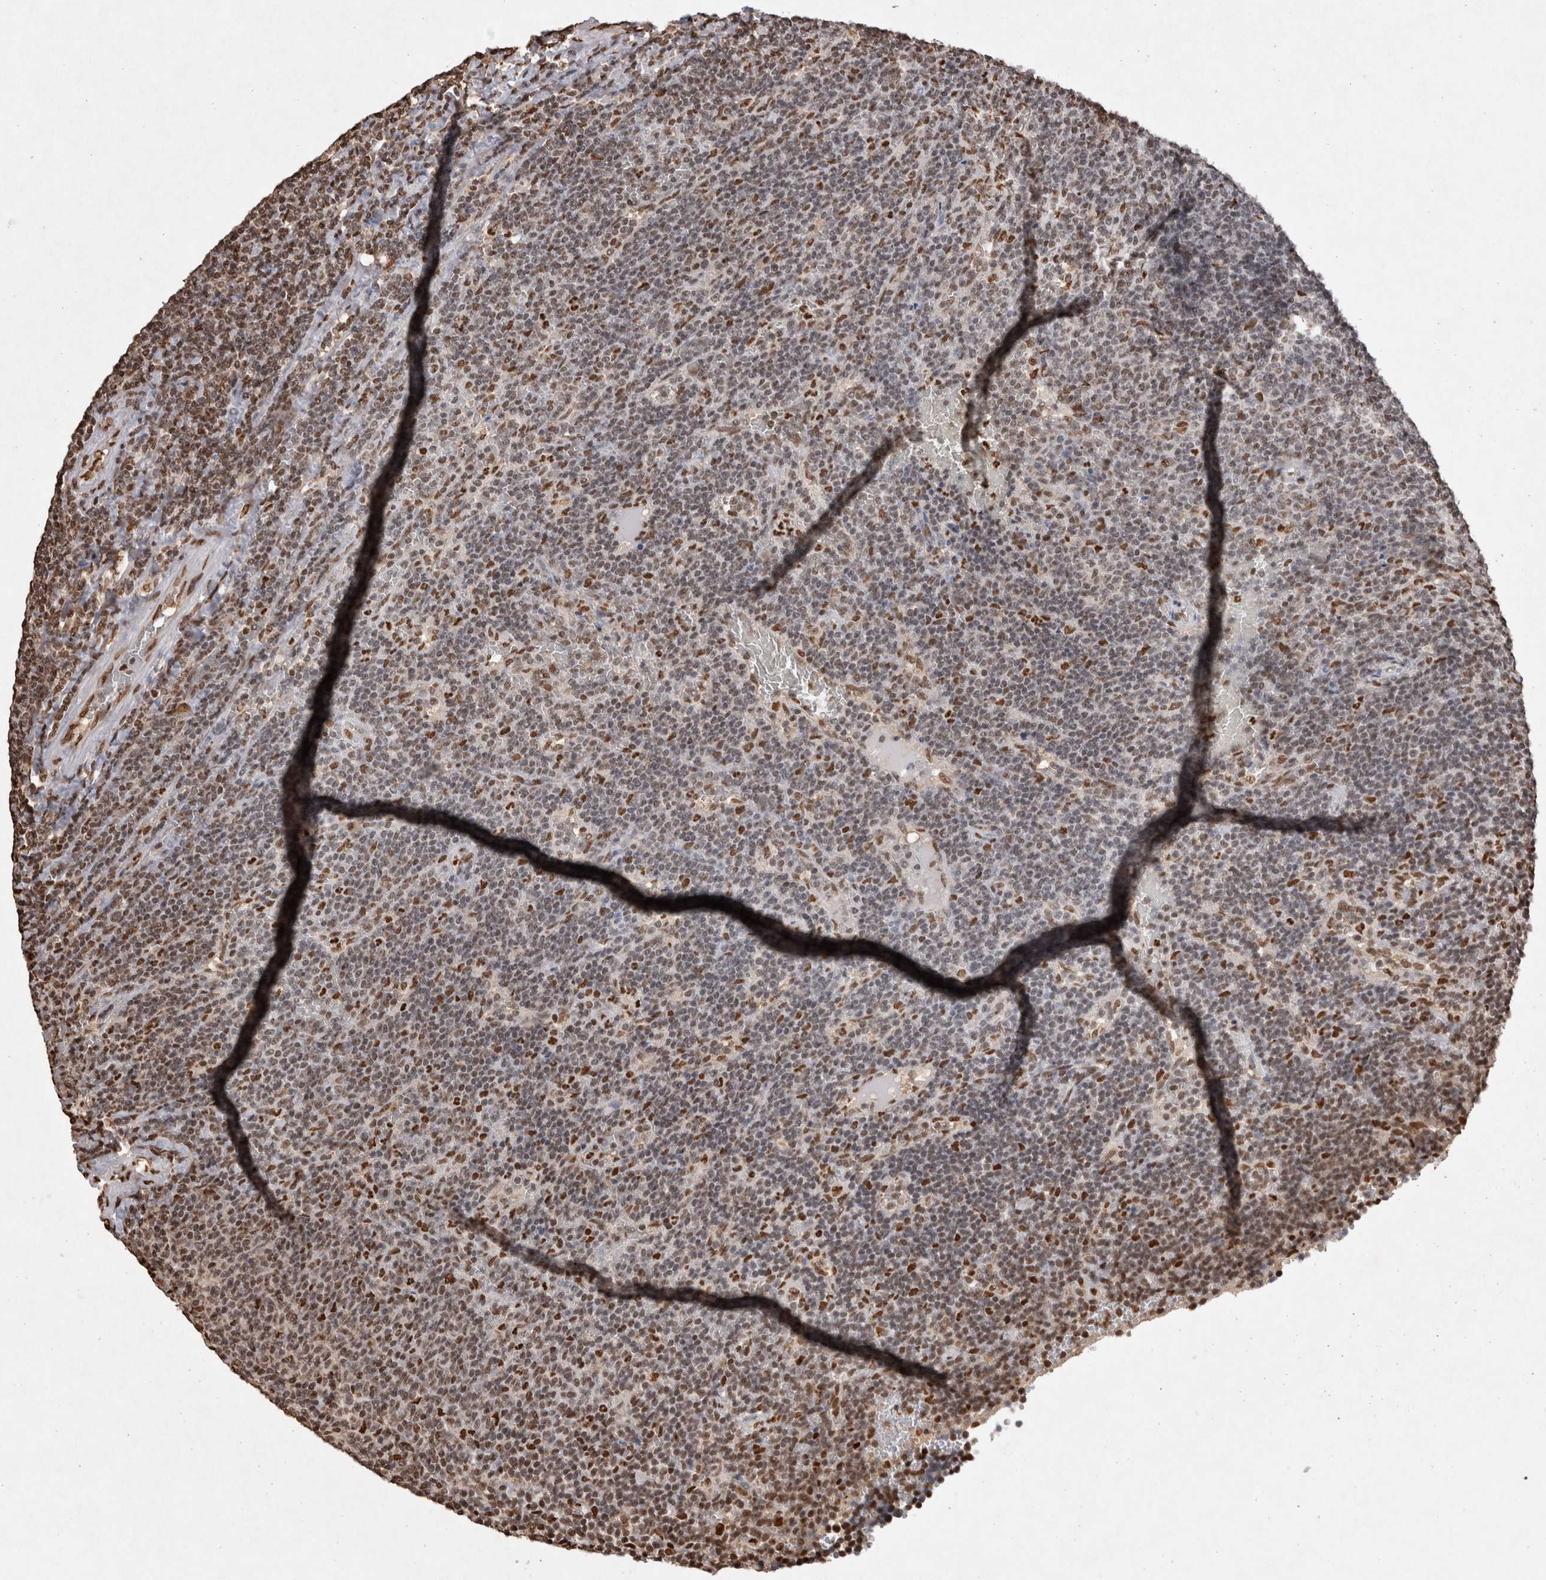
{"staining": {"intensity": "moderate", "quantity": "25%-75%", "location": "nuclear"}, "tissue": "lymphoma", "cell_type": "Tumor cells", "image_type": "cancer", "snomed": [{"axis": "morphology", "description": "Malignant lymphoma, non-Hodgkin's type, Low grade"}, {"axis": "topography", "description": "Spleen"}], "caption": "Malignant lymphoma, non-Hodgkin's type (low-grade) stained for a protein displays moderate nuclear positivity in tumor cells. (DAB (3,3'-diaminobenzidine) IHC with brightfield microscopy, high magnification).", "gene": "HDGF", "patient": {"sex": "female", "age": 50}}